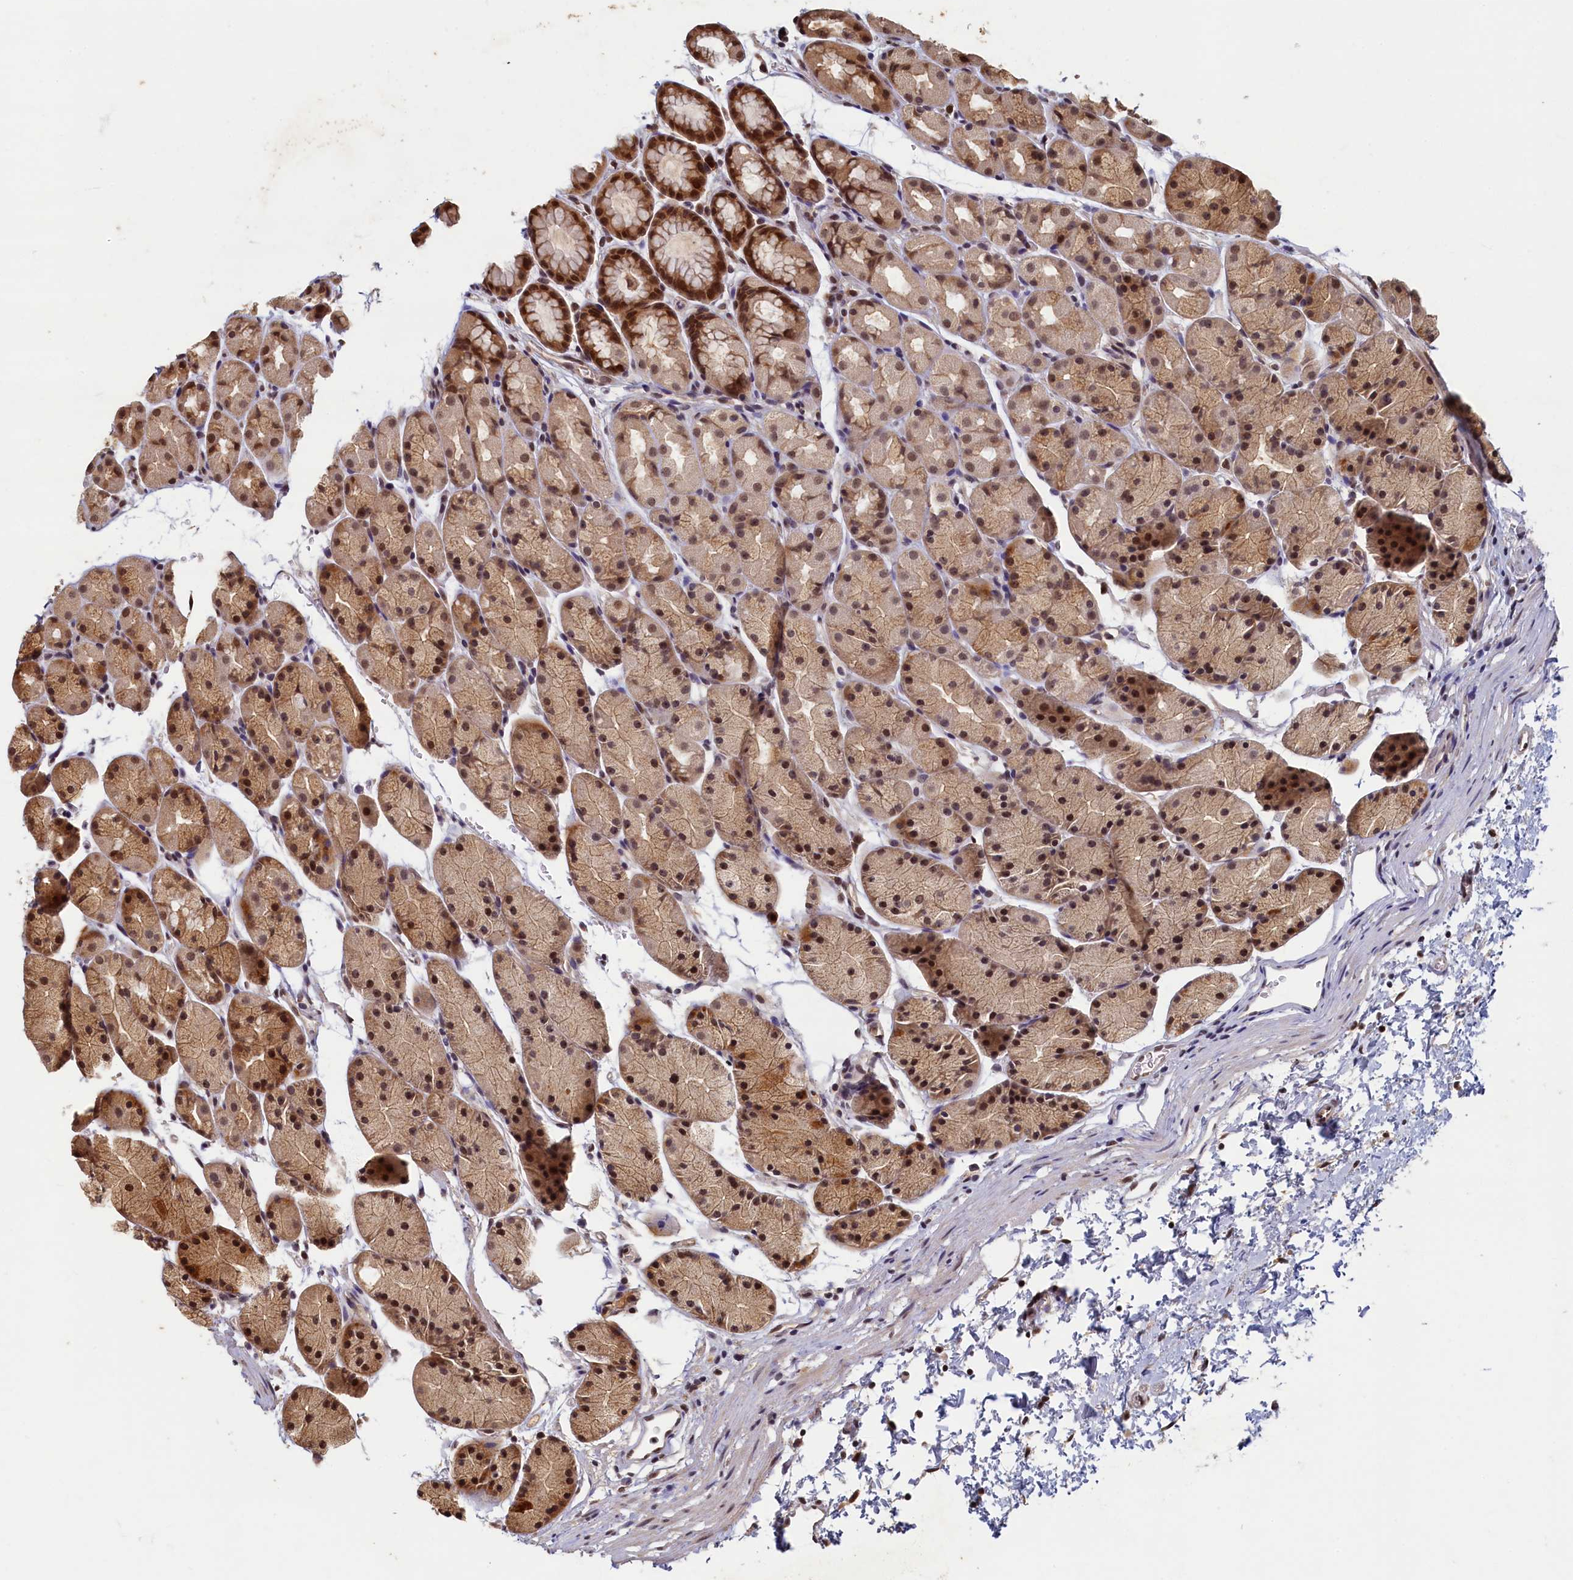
{"staining": {"intensity": "strong", "quantity": "25%-75%", "location": "cytoplasmic/membranous,nuclear"}, "tissue": "stomach", "cell_type": "Glandular cells", "image_type": "normal", "snomed": [{"axis": "morphology", "description": "Normal tissue, NOS"}, {"axis": "topography", "description": "Stomach, upper"}, {"axis": "topography", "description": "Stomach"}], "caption": "A brown stain labels strong cytoplasmic/membranous,nuclear positivity of a protein in glandular cells of unremarkable human stomach. (IHC, brightfield microscopy, high magnification).", "gene": "CKAP2L", "patient": {"sex": "male", "age": 47}}